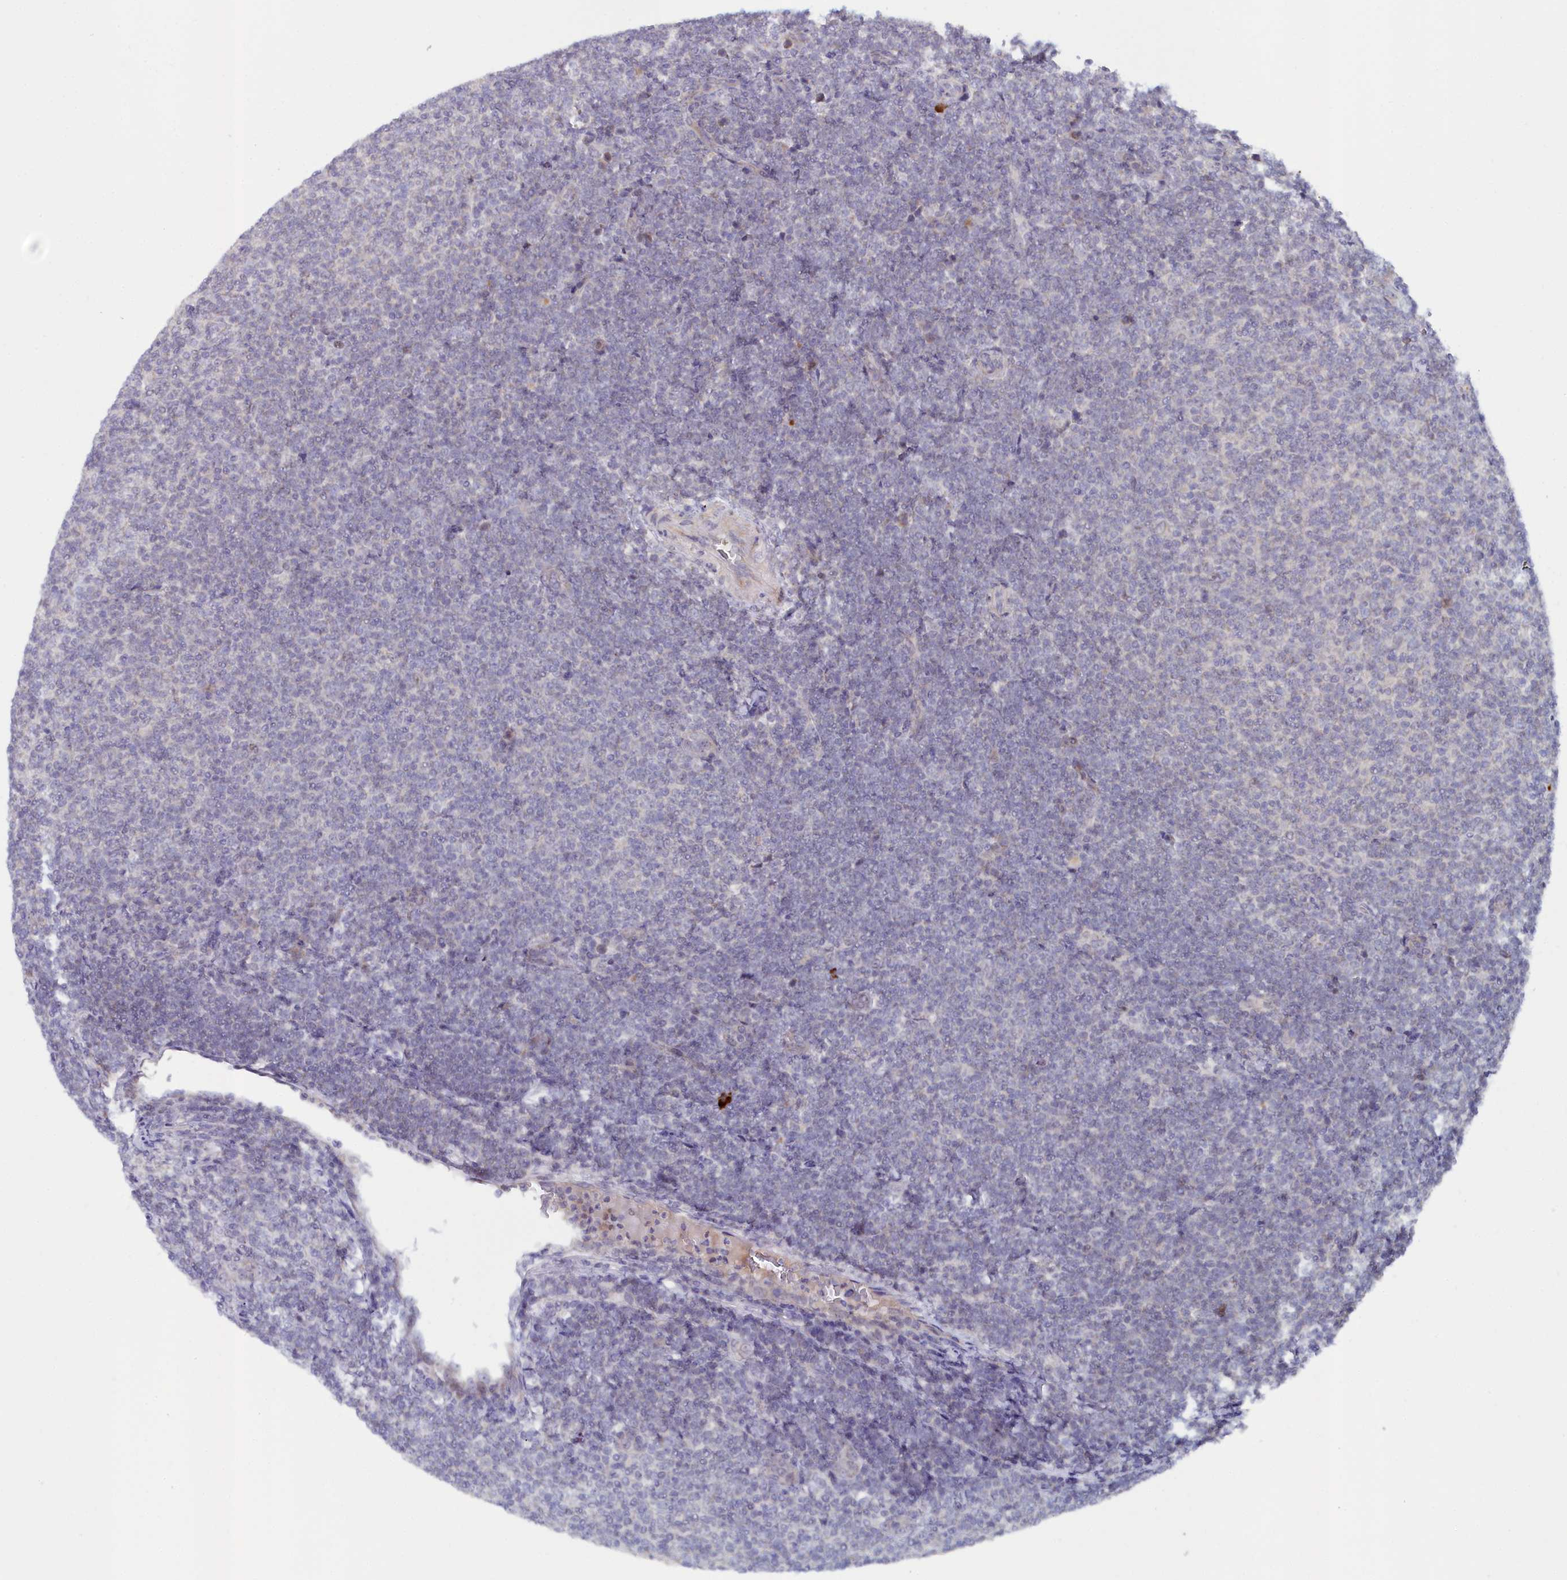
{"staining": {"intensity": "negative", "quantity": "none", "location": "none"}, "tissue": "lymphoma", "cell_type": "Tumor cells", "image_type": "cancer", "snomed": [{"axis": "morphology", "description": "Malignant lymphoma, non-Hodgkin's type, Low grade"}, {"axis": "topography", "description": "Lymph node"}], "caption": "This is an immunohistochemistry (IHC) image of human lymphoma. There is no expression in tumor cells.", "gene": "KCTD18", "patient": {"sex": "male", "age": 66}}